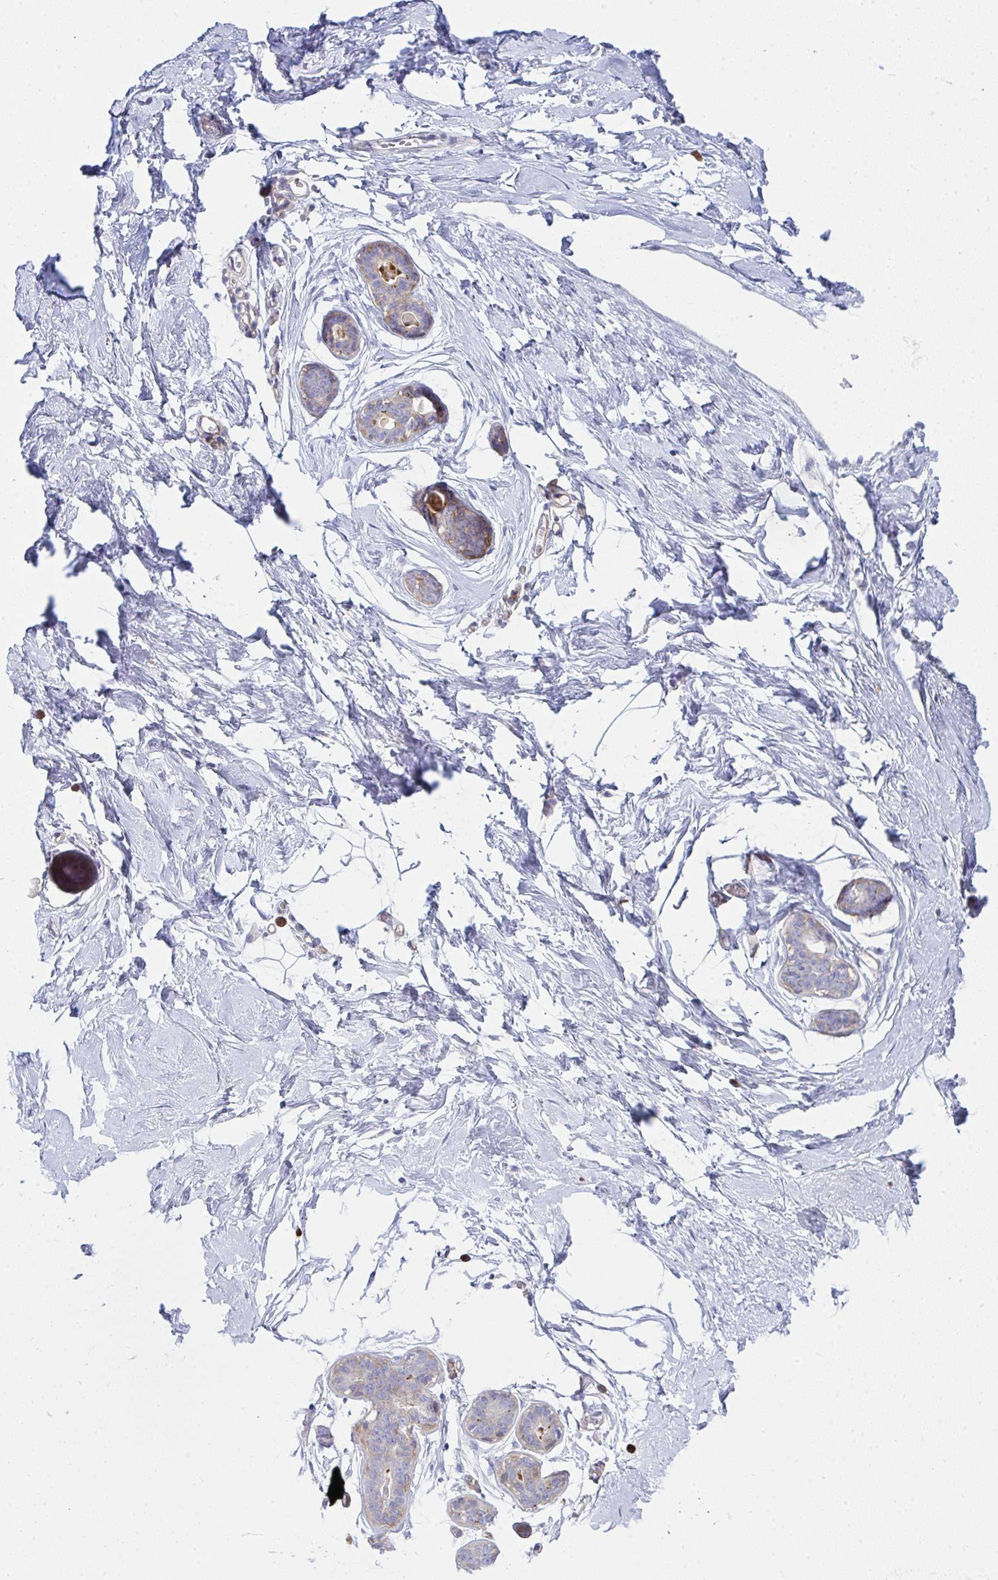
{"staining": {"intensity": "negative", "quantity": "none", "location": "none"}, "tissue": "breast", "cell_type": "Adipocytes", "image_type": "normal", "snomed": [{"axis": "morphology", "description": "Normal tissue, NOS"}, {"axis": "topography", "description": "Breast"}], "caption": "Adipocytes show no significant protein positivity in unremarkable breast. (DAB immunohistochemistry (IHC), high magnification).", "gene": "GAB1", "patient": {"sex": "female", "age": 45}}